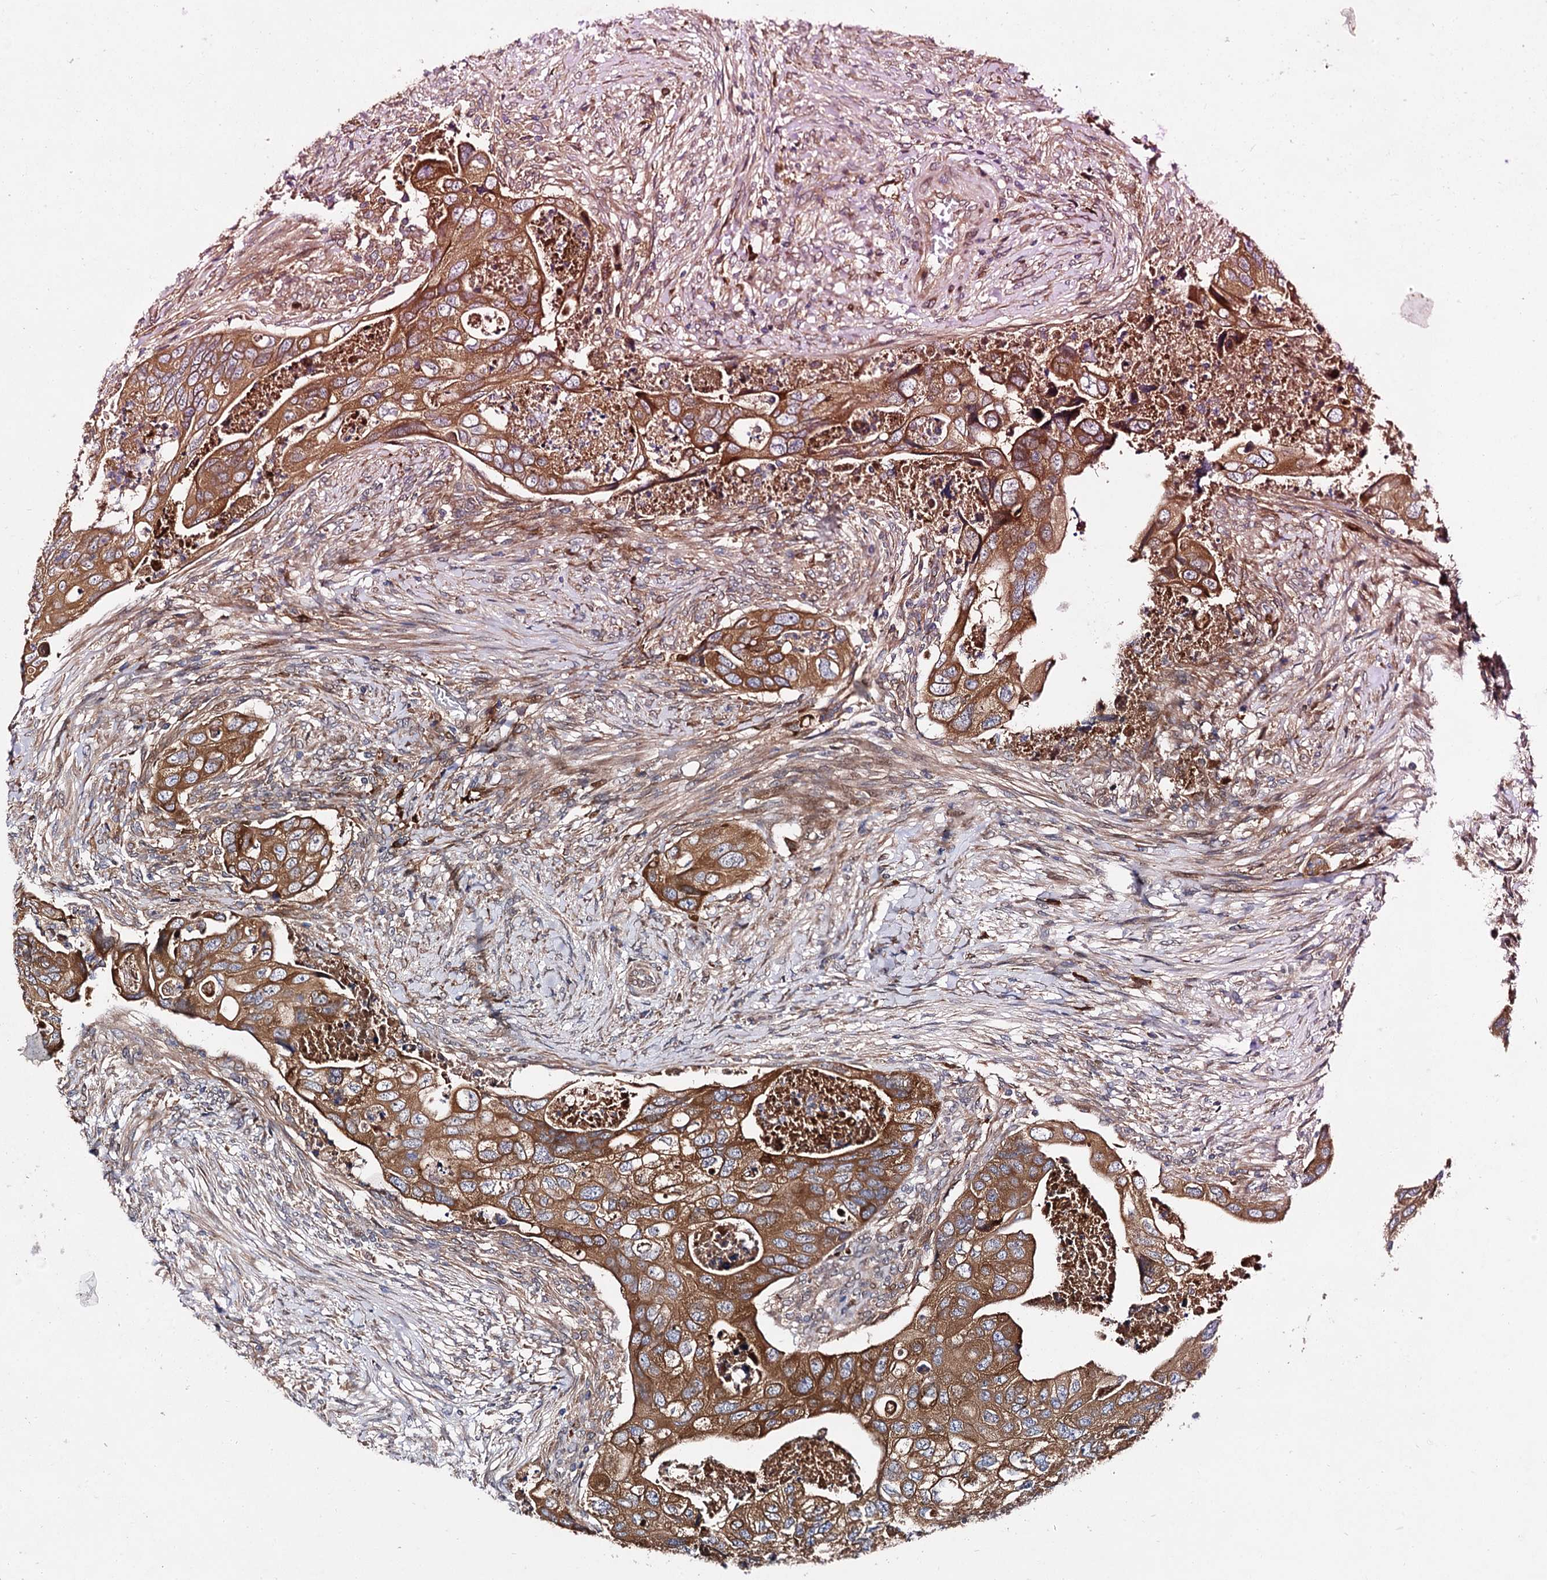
{"staining": {"intensity": "moderate", "quantity": ">75%", "location": "cytoplasmic/membranous"}, "tissue": "colorectal cancer", "cell_type": "Tumor cells", "image_type": "cancer", "snomed": [{"axis": "morphology", "description": "Adenocarcinoma, NOS"}, {"axis": "topography", "description": "Rectum"}], "caption": "Human colorectal cancer (adenocarcinoma) stained with a brown dye shows moderate cytoplasmic/membranous positive positivity in approximately >75% of tumor cells.", "gene": "NAA25", "patient": {"sex": "male", "age": 63}}